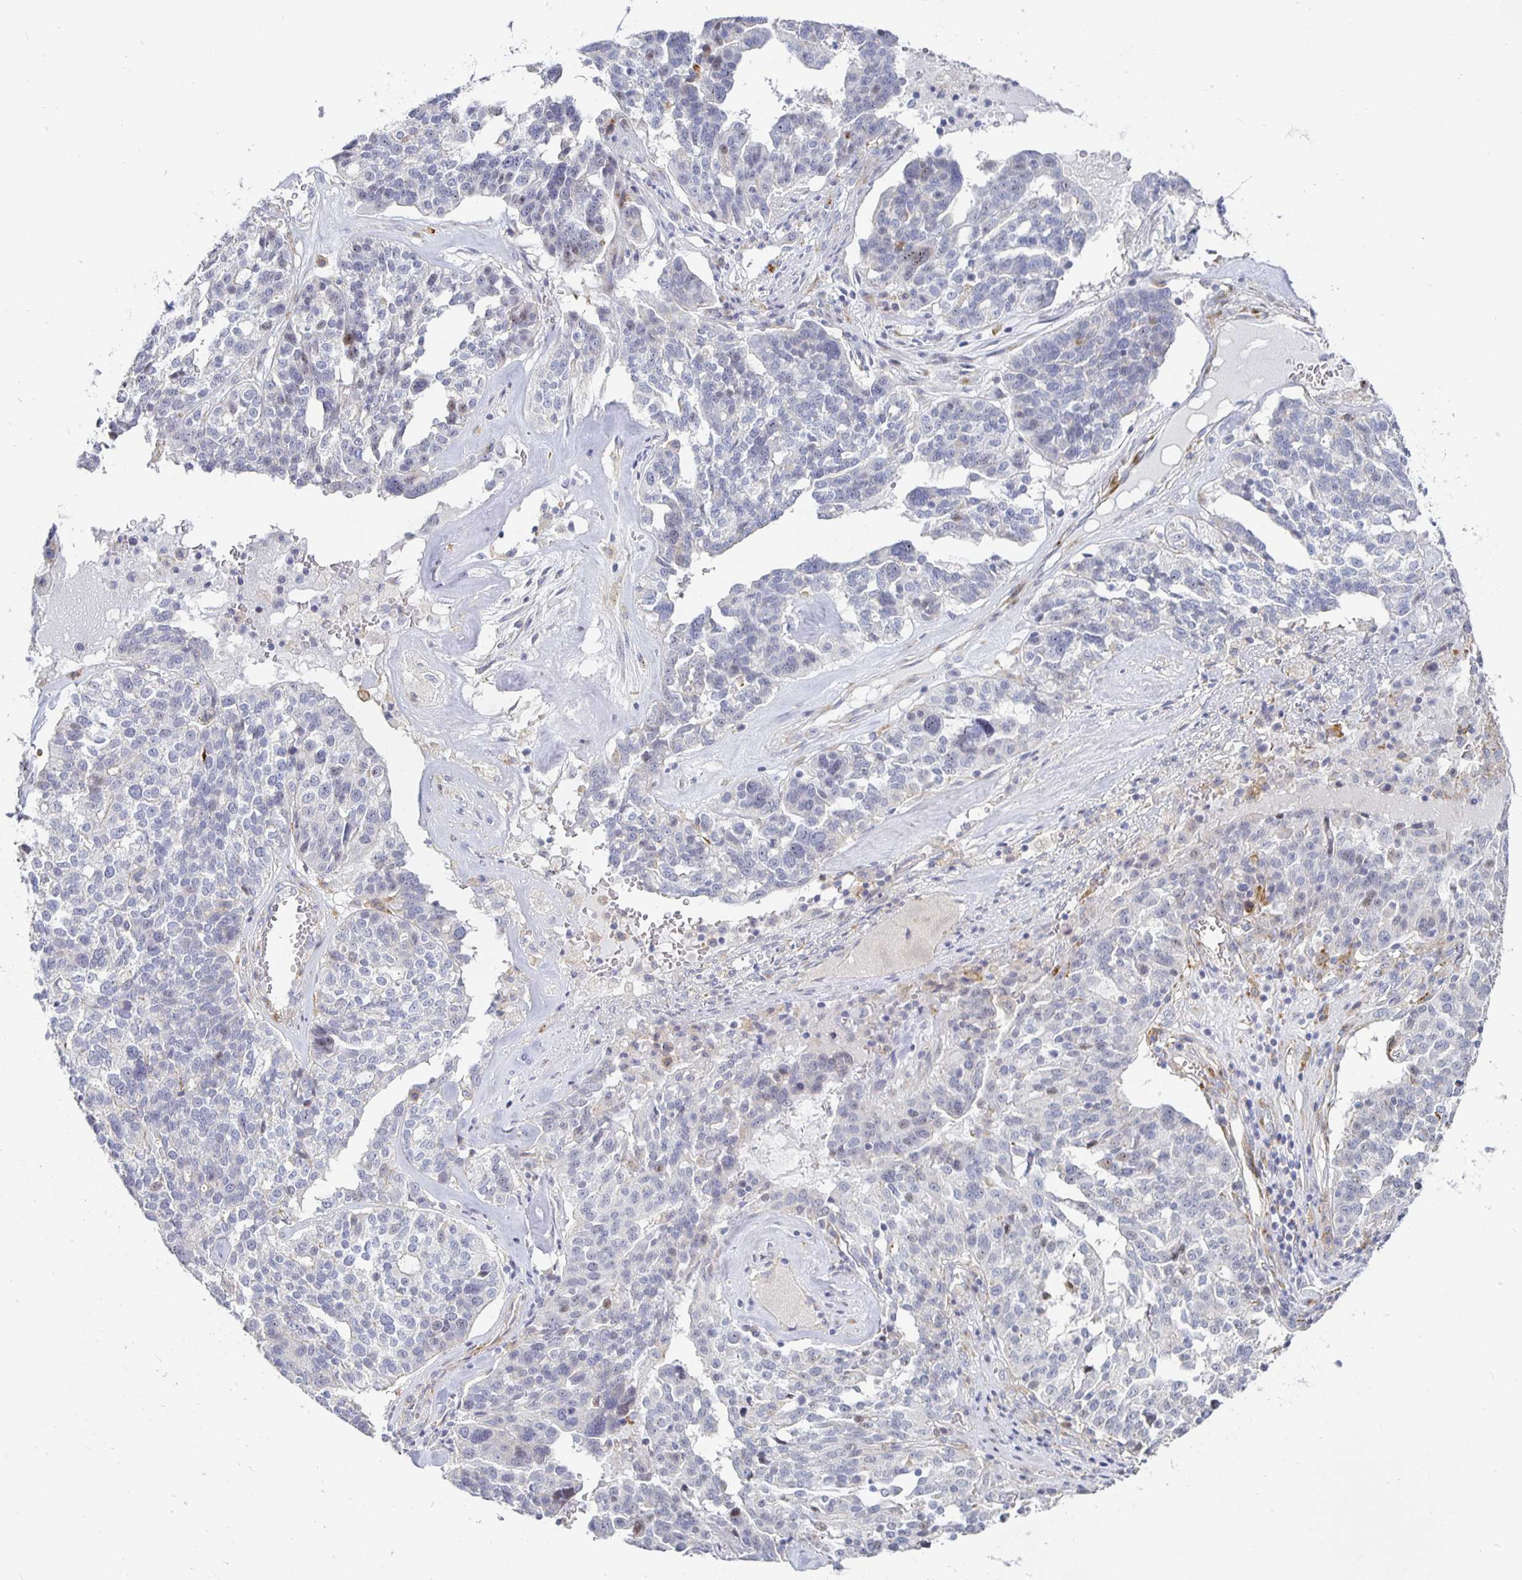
{"staining": {"intensity": "weak", "quantity": "<25%", "location": "nuclear"}, "tissue": "ovarian cancer", "cell_type": "Tumor cells", "image_type": "cancer", "snomed": [{"axis": "morphology", "description": "Cystadenocarcinoma, serous, NOS"}, {"axis": "topography", "description": "Ovary"}], "caption": "Immunohistochemistry photomicrograph of neoplastic tissue: ovarian serous cystadenocarcinoma stained with DAB (3,3'-diaminobenzidine) reveals no significant protein staining in tumor cells.", "gene": "S100G", "patient": {"sex": "female", "age": 59}}